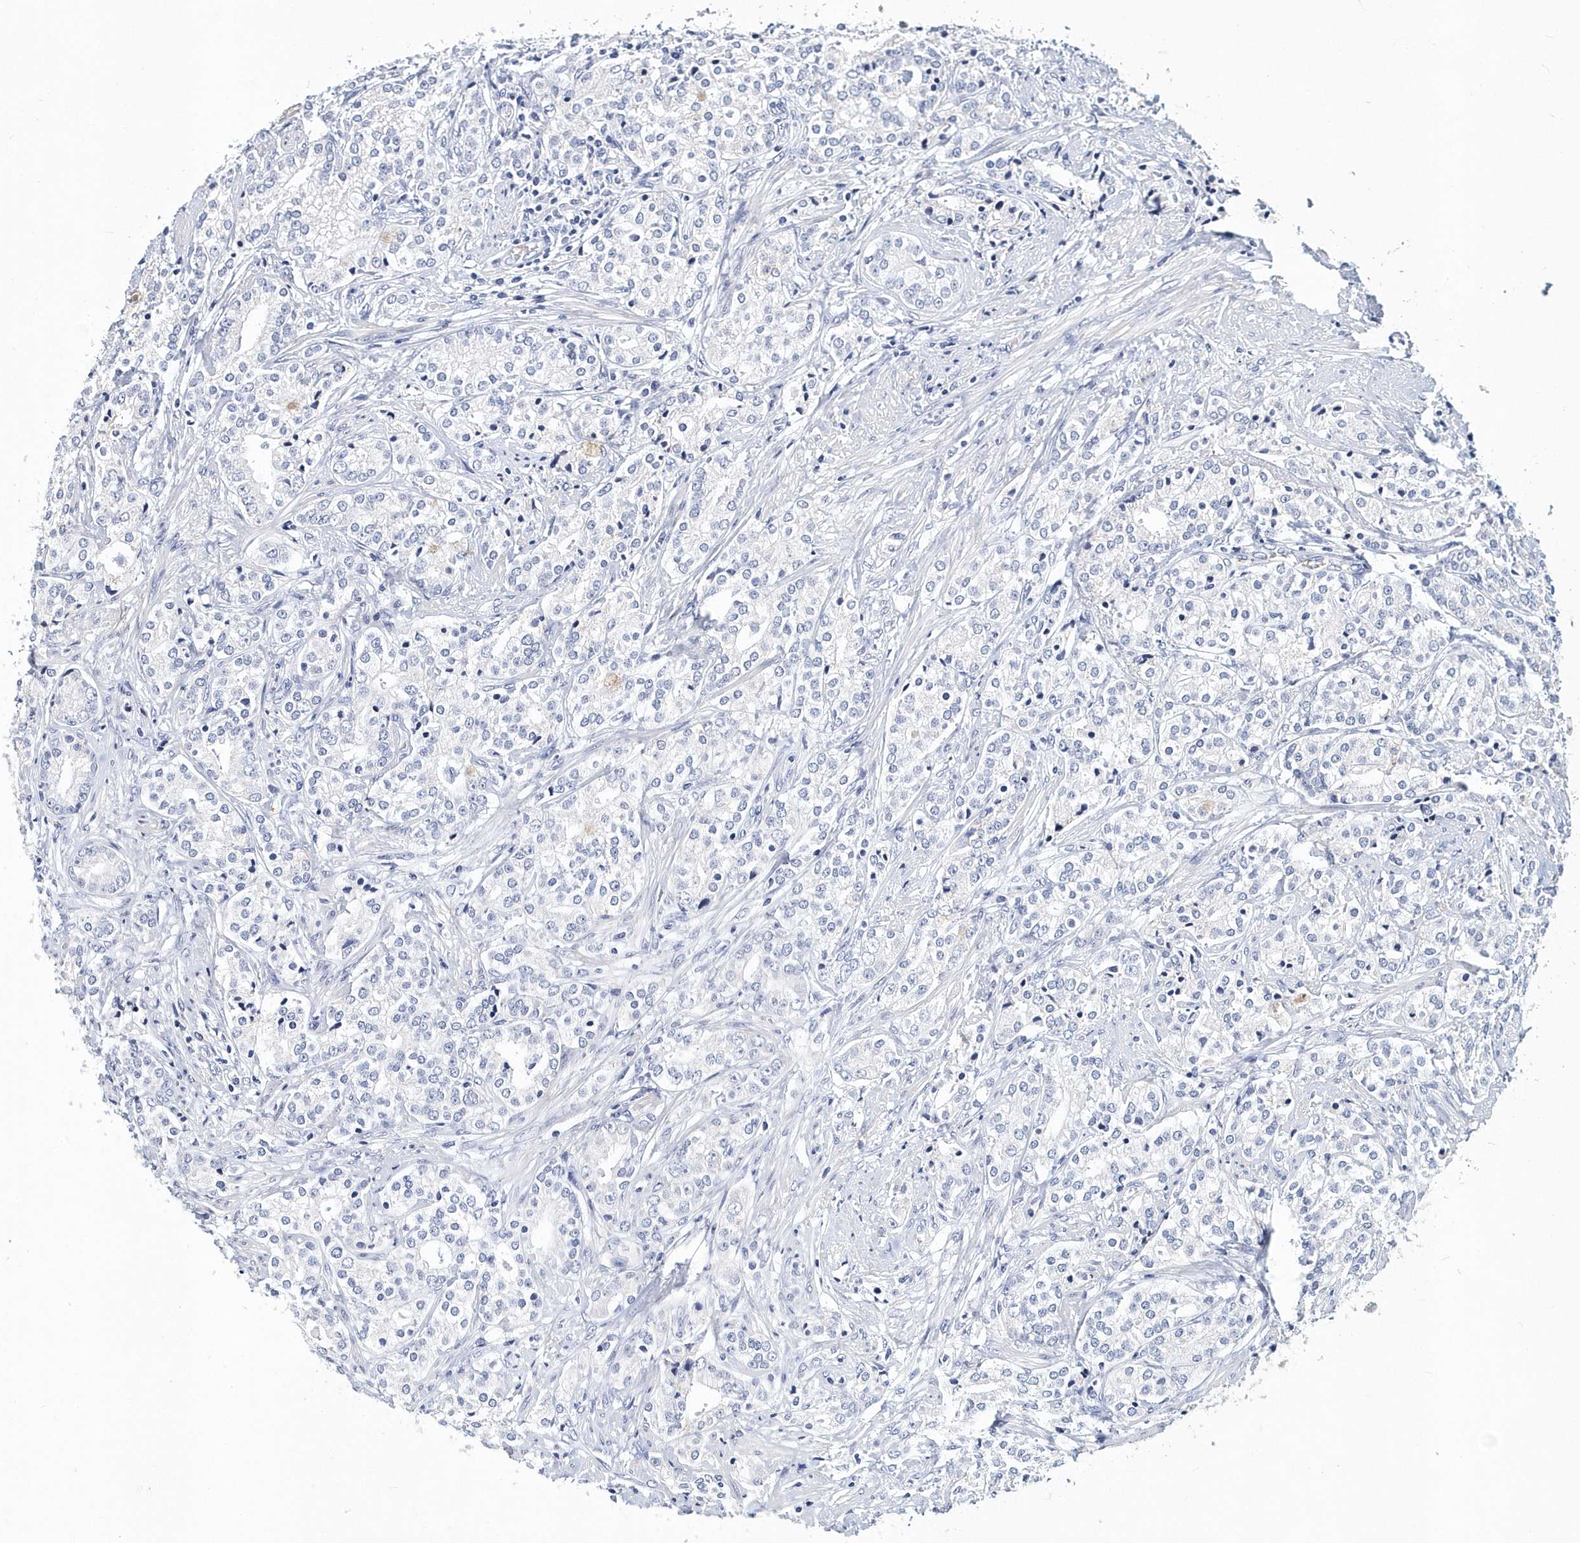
{"staining": {"intensity": "negative", "quantity": "none", "location": "none"}, "tissue": "prostate cancer", "cell_type": "Tumor cells", "image_type": "cancer", "snomed": [{"axis": "morphology", "description": "Adenocarcinoma, High grade"}, {"axis": "topography", "description": "Prostate"}], "caption": "Photomicrograph shows no significant protein positivity in tumor cells of adenocarcinoma (high-grade) (prostate). (Brightfield microscopy of DAB IHC at high magnification).", "gene": "ITGA2B", "patient": {"sex": "male", "age": 69}}